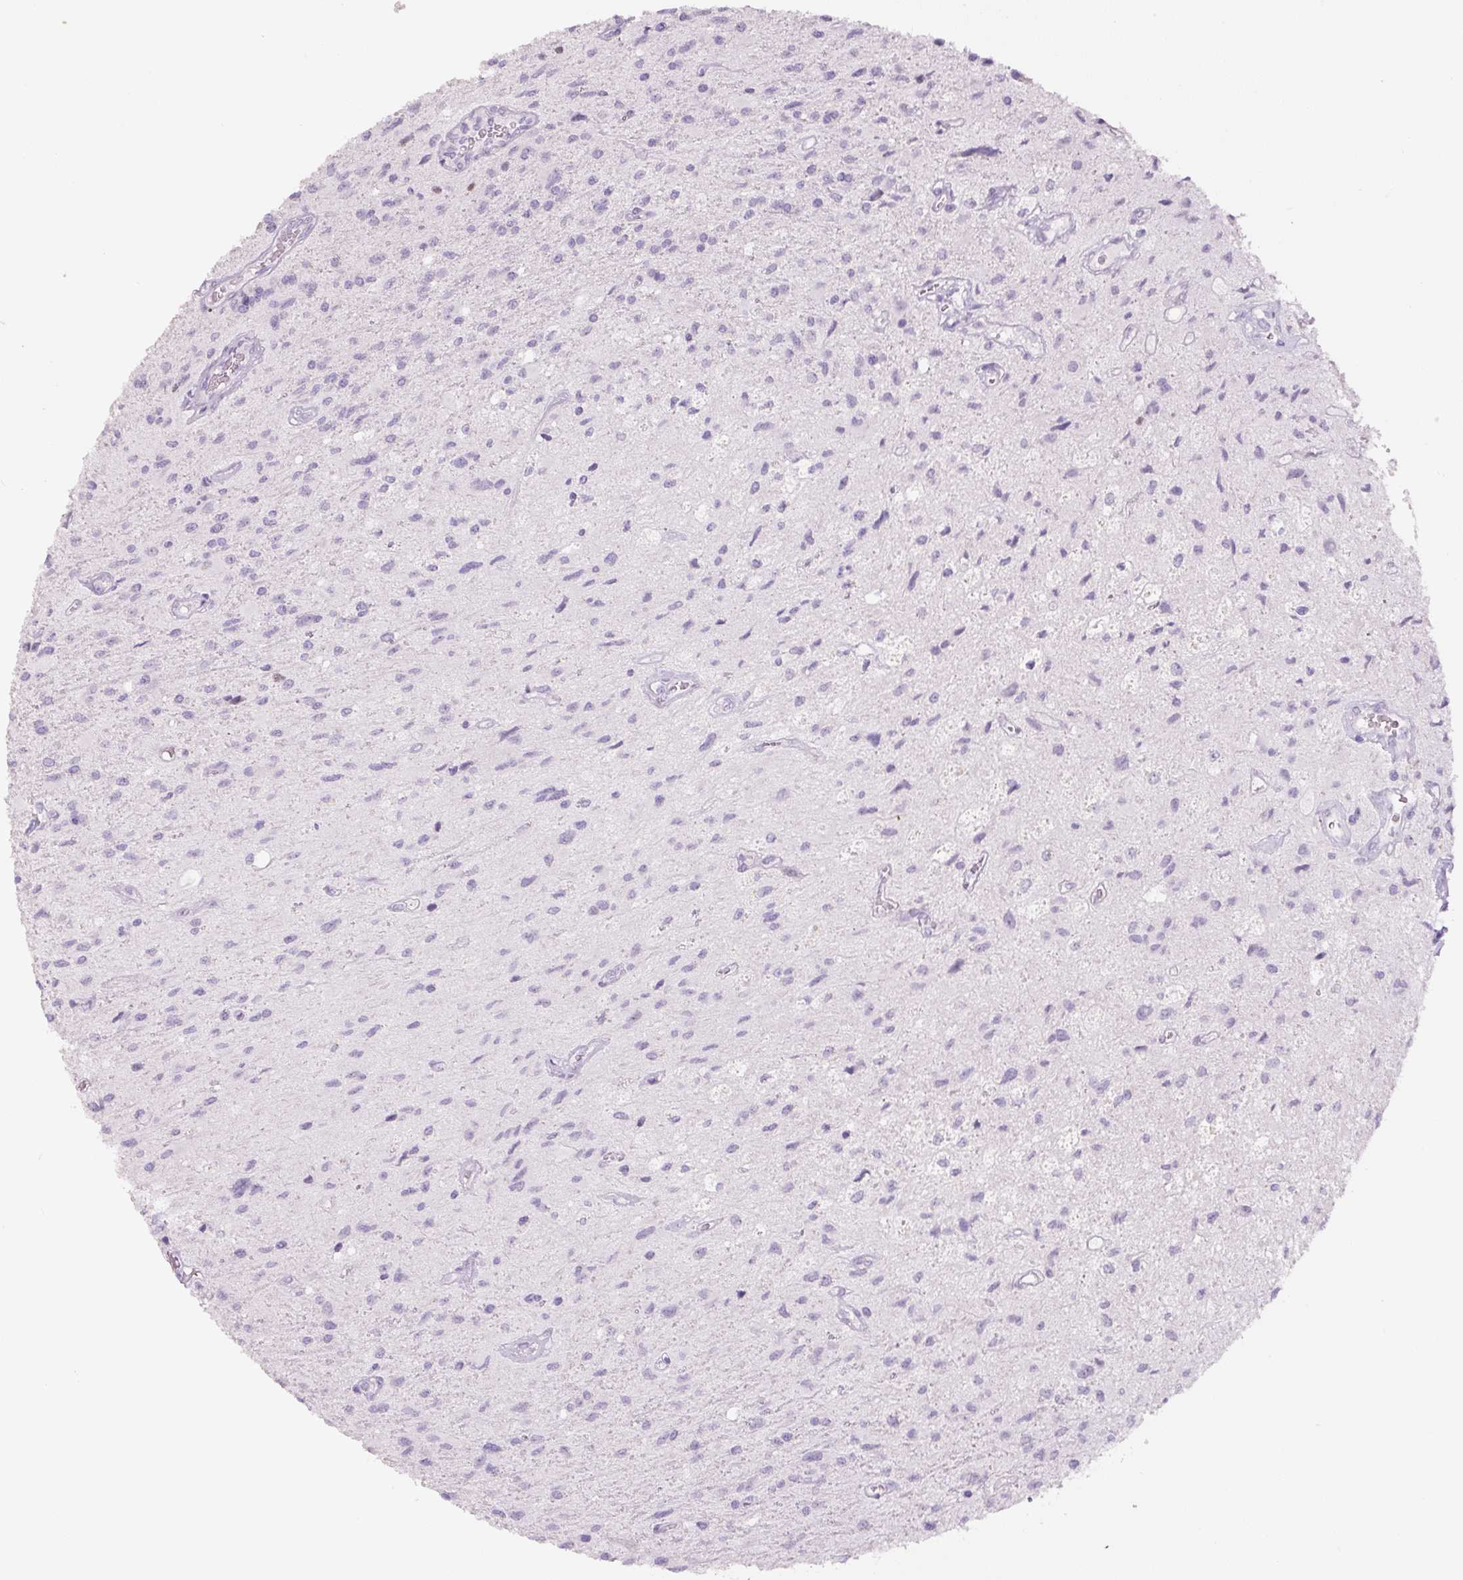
{"staining": {"intensity": "negative", "quantity": "none", "location": "none"}, "tissue": "glioma", "cell_type": "Tumor cells", "image_type": "cancer", "snomed": [{"axis": "morphology", "description": "Glioma, malignant, High grade"}, {"axis": "topography", "description": "Brain"}], "caption": "The IHC micrograph has no significant staining in tumor cells of glioma tissue.", "gene": "SIX1", "patient": {"sex": "female", "age": 70}}